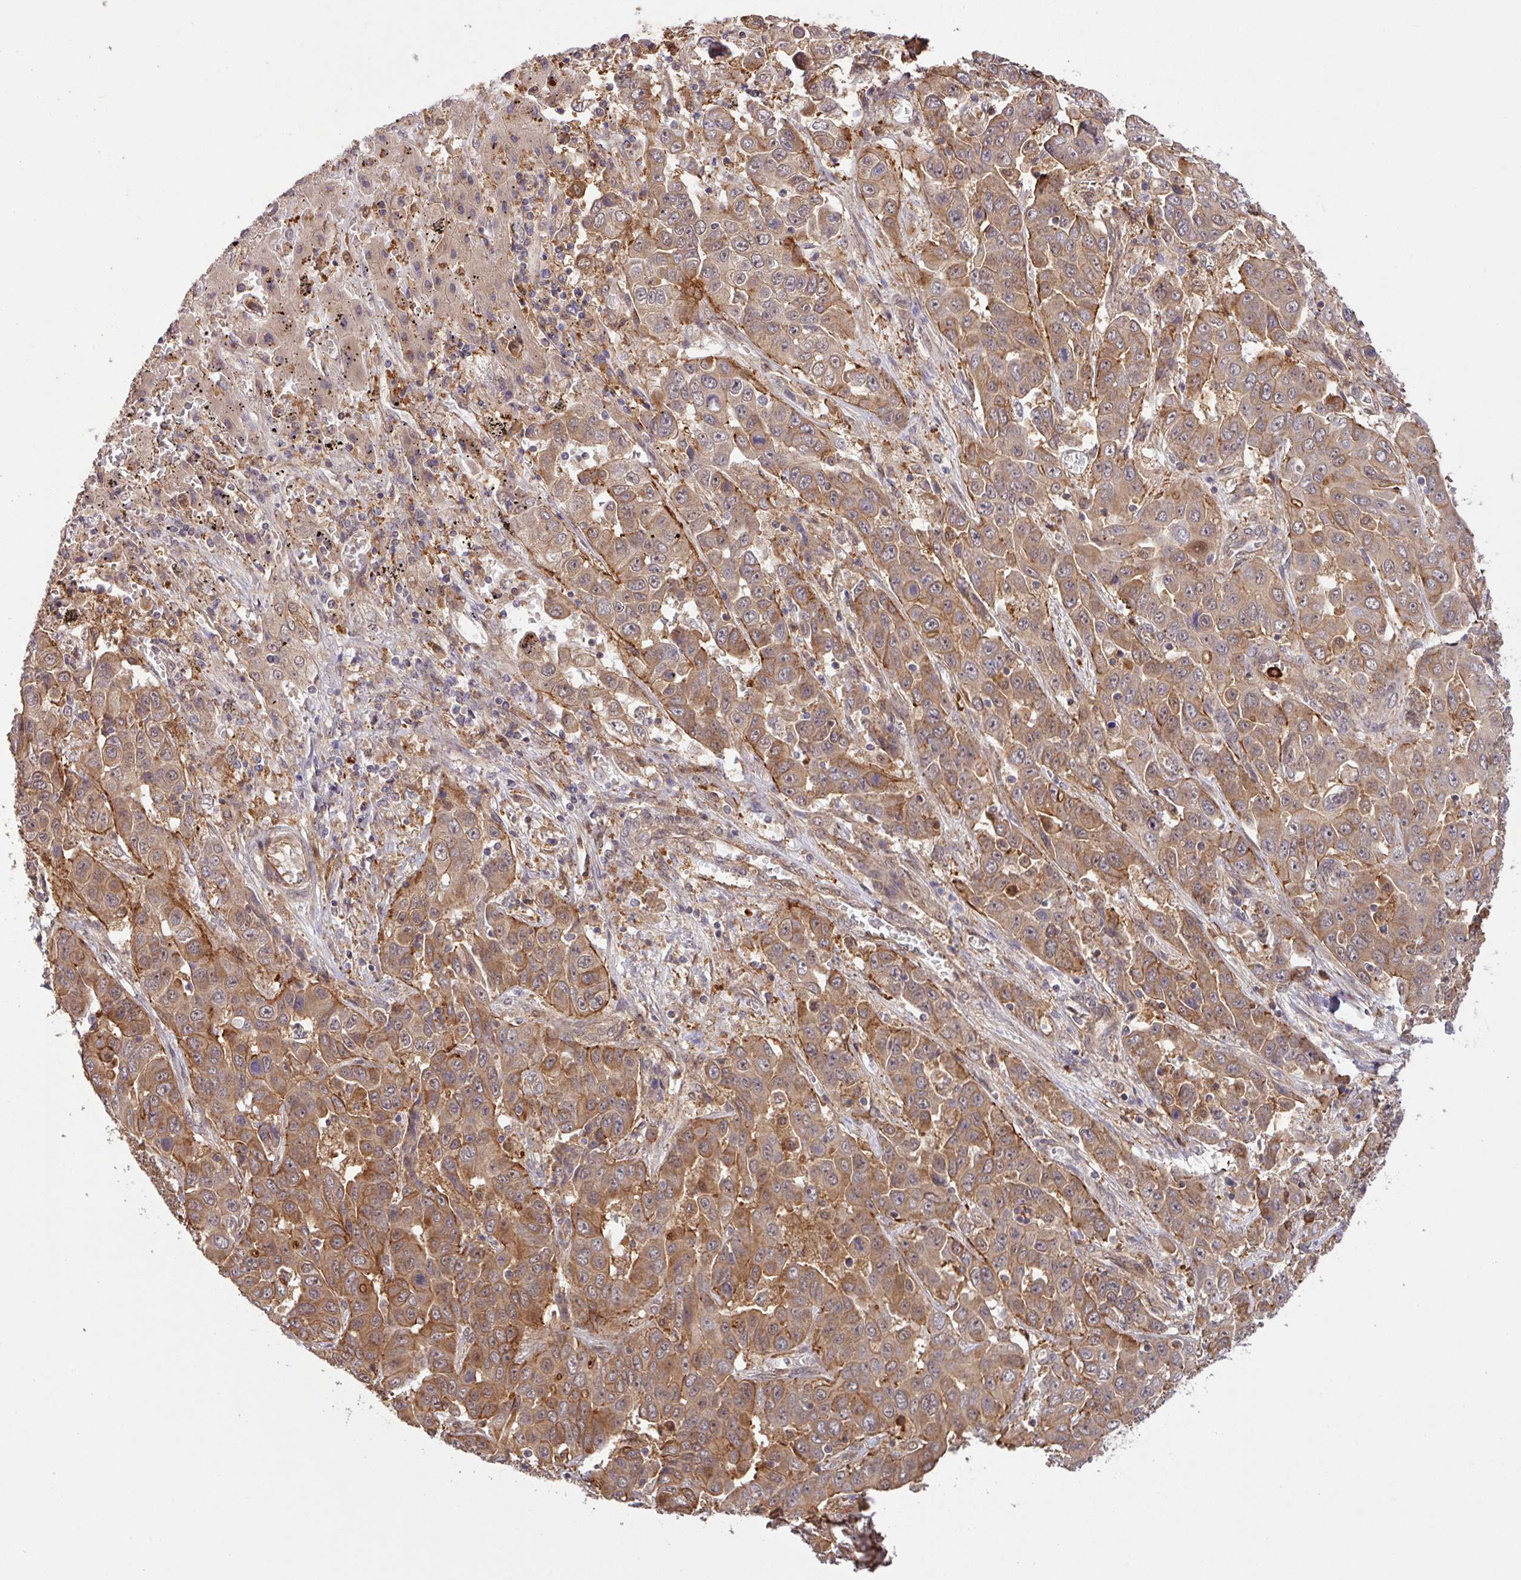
{"staining": {"intensity": "moderate", "quantity": ">75%", "location": "cytoplasmic/membranous"}, "tissue": "liver cancer", "cell_type": "Tumor cells", "image_type": "cancer", "snomed": [{"axis": "morphology", "description": "Cholangiocarcinoma"}, {"axis": "topography", "description": "Liver"}], "caption": "Tumor cells reveal moderate cytoplasmic/membranous positivity in approximately >75% of cells in liver cholangiocarcinoma.", "gene": "ARPIN", "patient": {"sex": "female", "age": 52}}